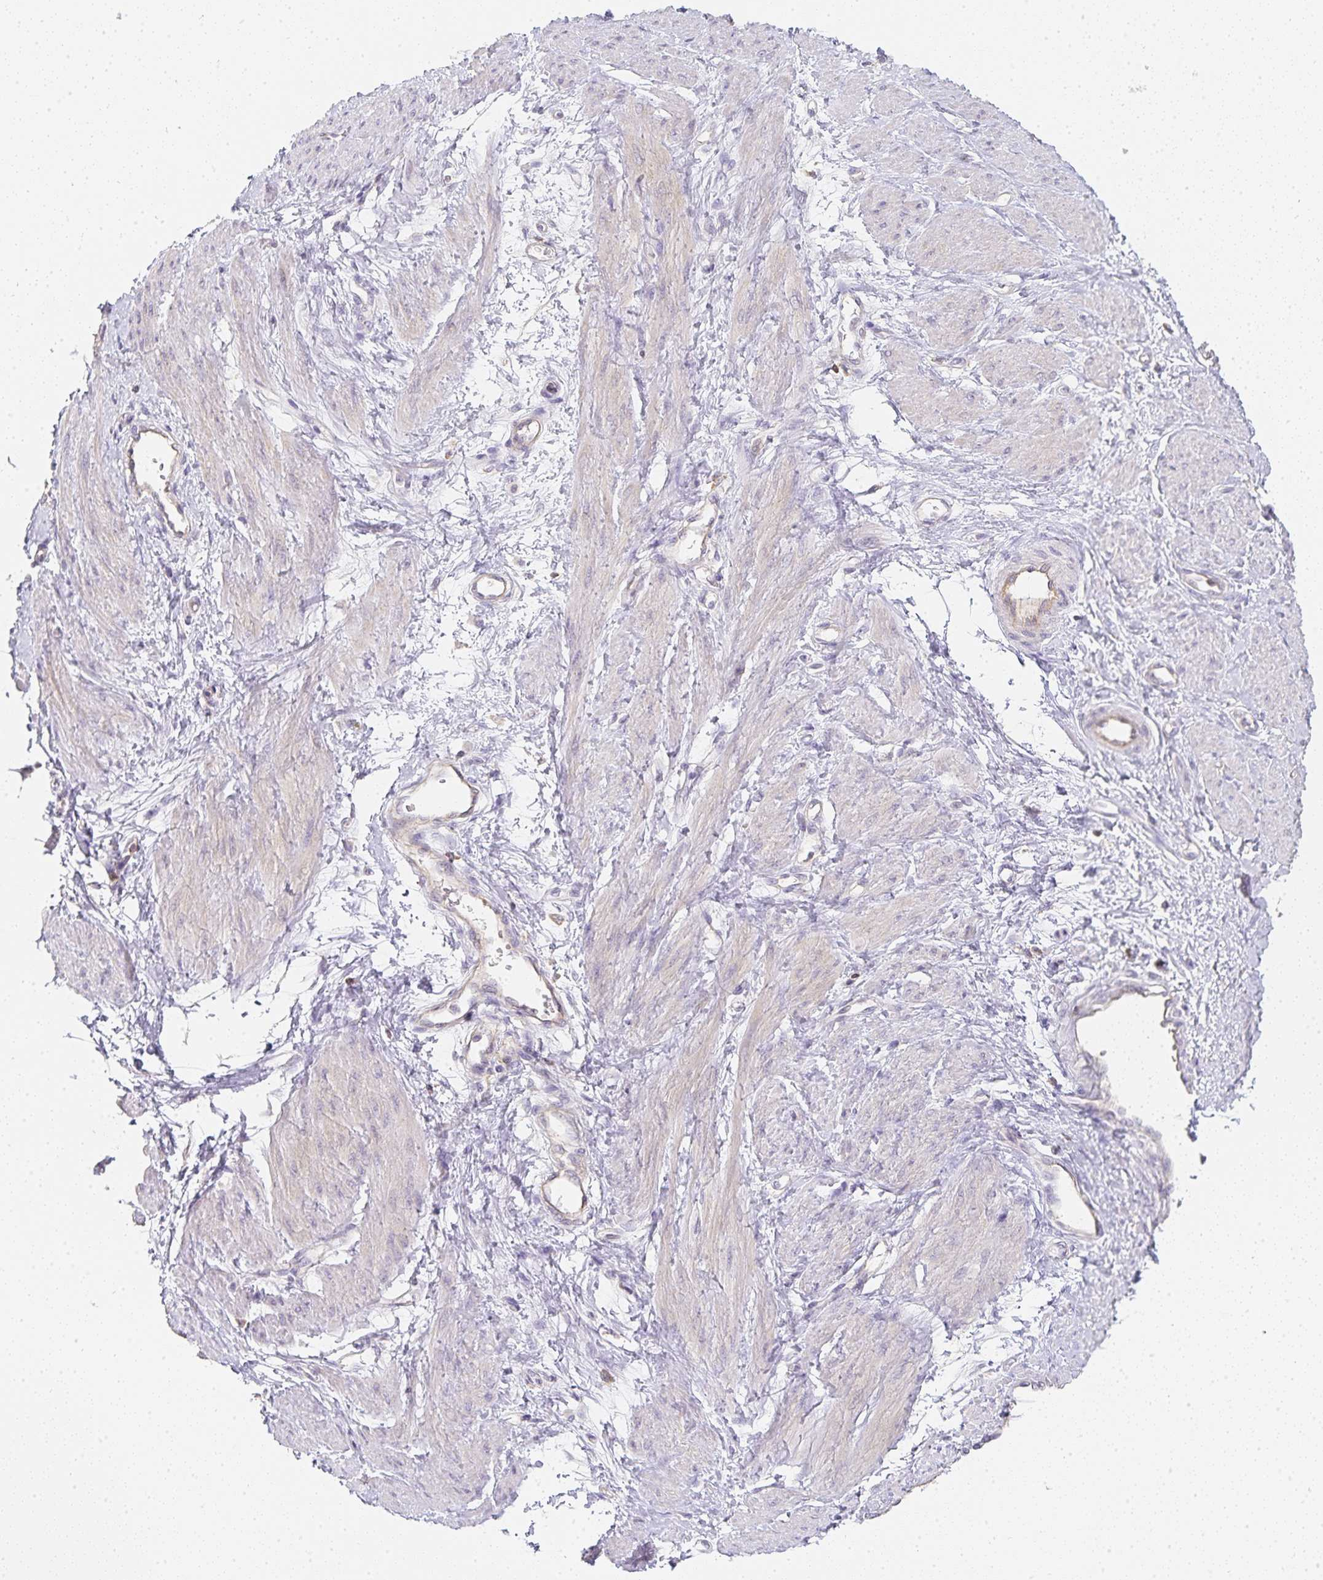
{"staining": {"intensity": "negative", "quantity": "none", "location": "none"}, "tissue": "smooth muscle", "cell_type": "Smooth muscle cells", "image_type": "normal", "snomed": [{"axis": "morphology", "description": "Normal tissue, NOS"}, {"axis": "topography", "description": "Smooth muscle"}, {"axis": "topography", "description": "Uterus"}], "caption": "An image of human smooth muscle is negative for staining in smooth muscle cells.", "gene": "GATA3", "patient": {"sex": "female", "age": 39}}